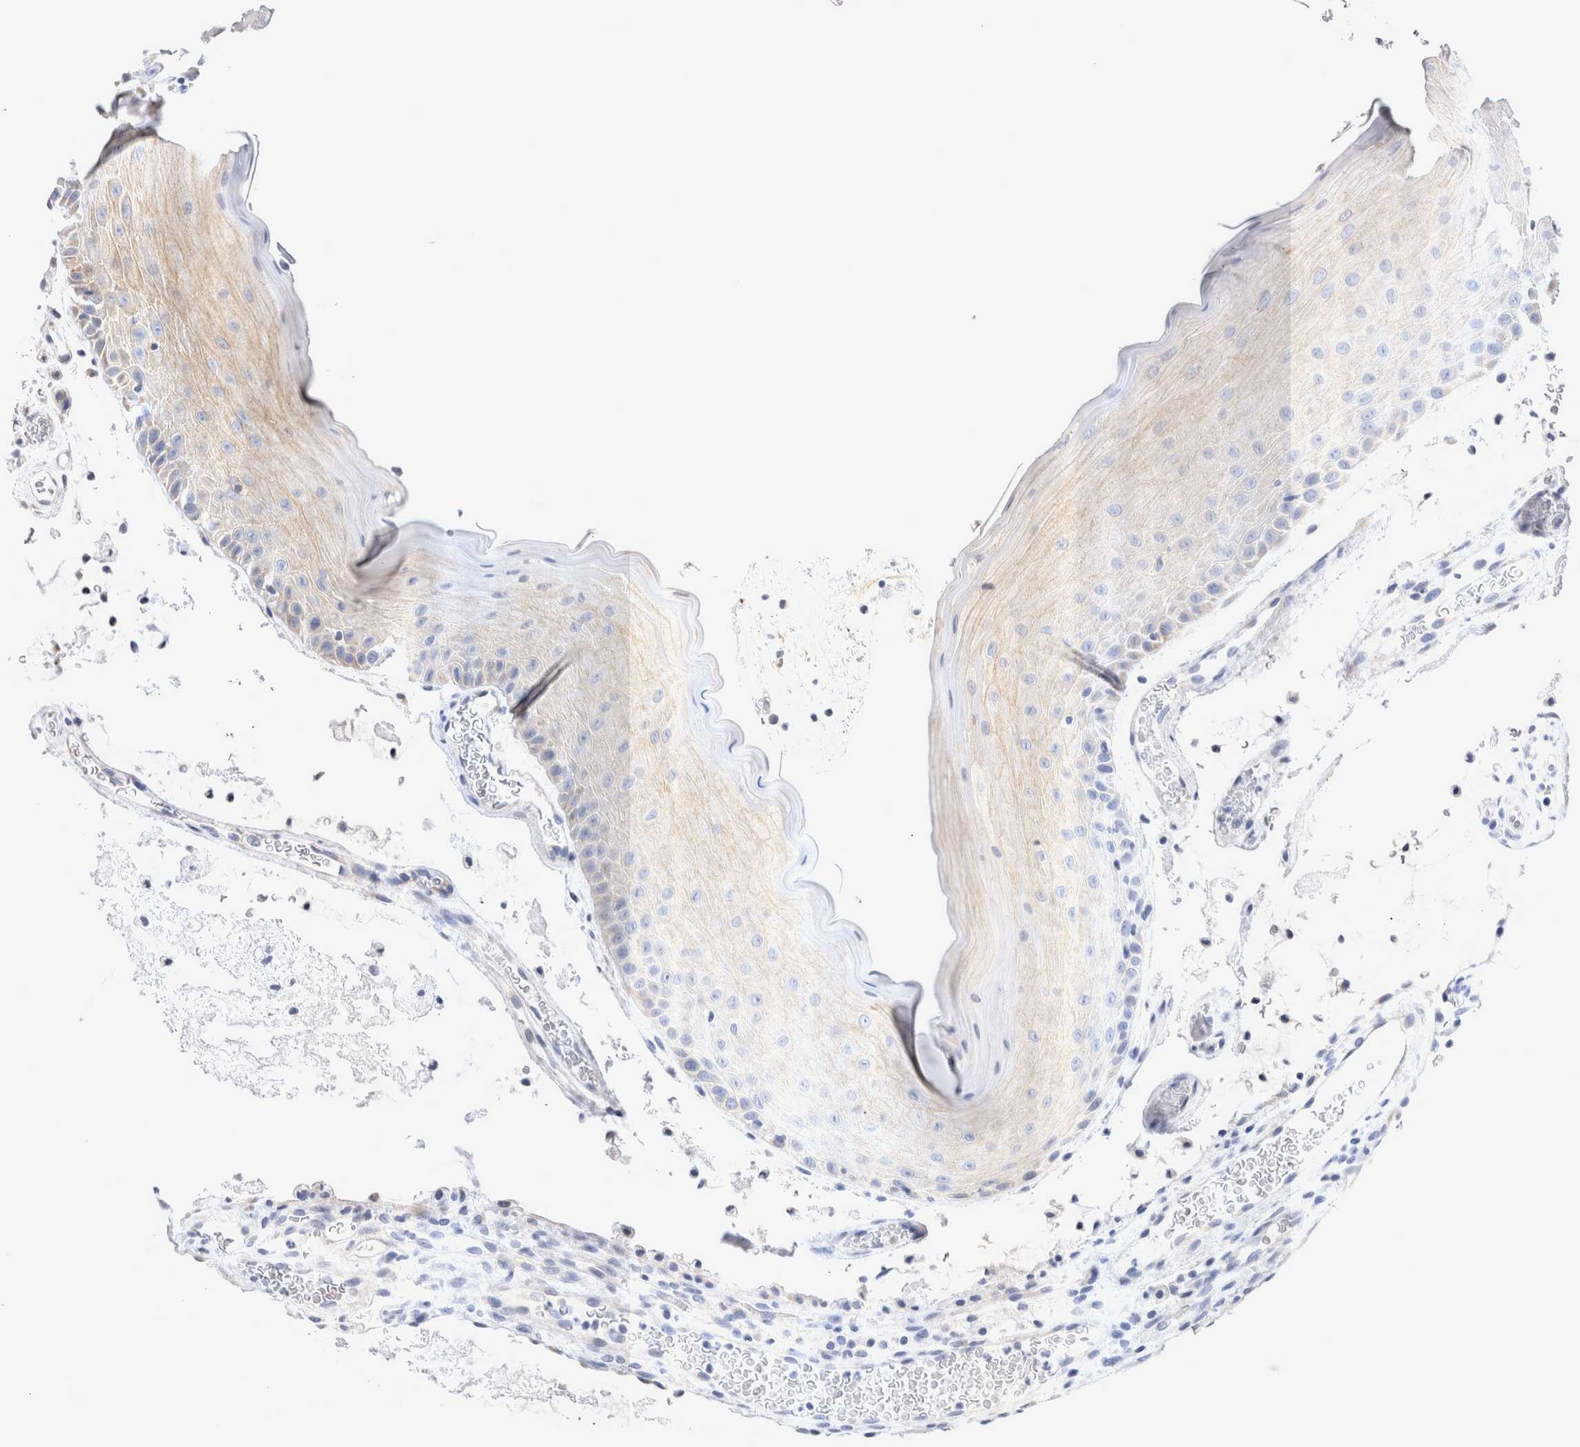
{"staining": {"intensity": "moderate", "quantity": "<25%", "location": "cytoplasmic/membranous"}, "tissue": "oral mucosa", "cell_type": "Squamous epithelial cells", "image_type": "normal", "snomed": [{"axis": "morphology", "description": "Normal tissue, NOS"}, {"axis": "topography", "description": "Oral tissue"}], "caption": "Immunohistochemistry of normal oral mucosa shows low levels of moderate cytoplasmic/membranous positivity in approximately <25% of squamous epithelial cells.", "gene": "TSPOAP1", "patient": {"sex": "male", "age": 13}}